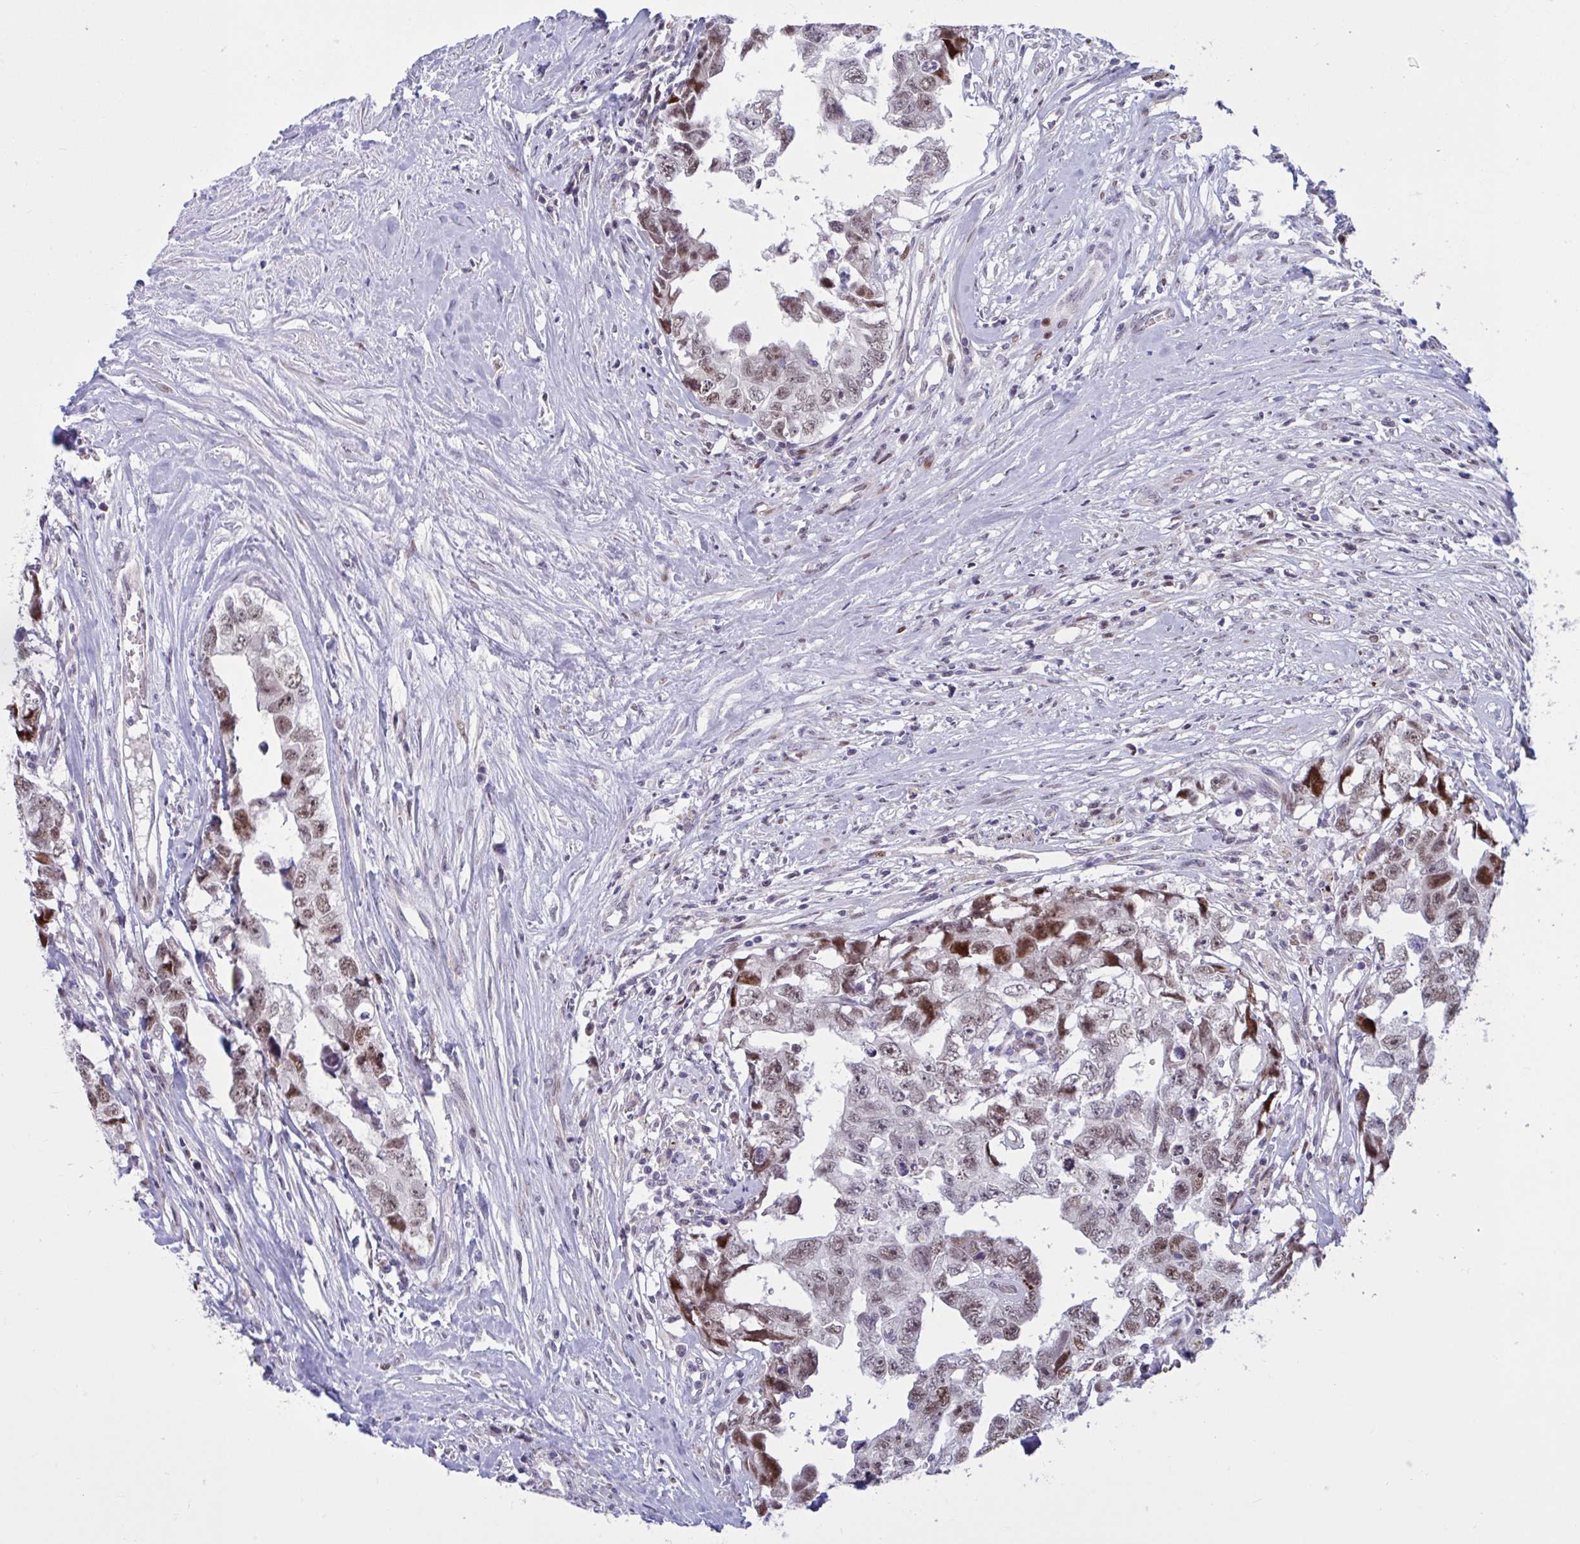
{"staining": {"intensity": "moderate", "quantity": "25%-75%", "location": "cytoplasmic/membranous,nuclear"}, "tissue": "testis cancer", "cell_type": "Tumor cells", "image_type": "cancer", "snomed": [{"axis": "morphology", "description": "Carcinoma, Embryonal, NOS"}, {"axis": "topography", "description": "Testis"}], "caption": "Immunohistochemical staining of testis cancer demonstrates medium levels of moderate cytoplasmic/membranous and nuclear protein expression in about 25%-75% of tumor cells. Nuclei are stained in blue.", "gene": "RBL1", "patient": {"sex": "male", "age": 22}}